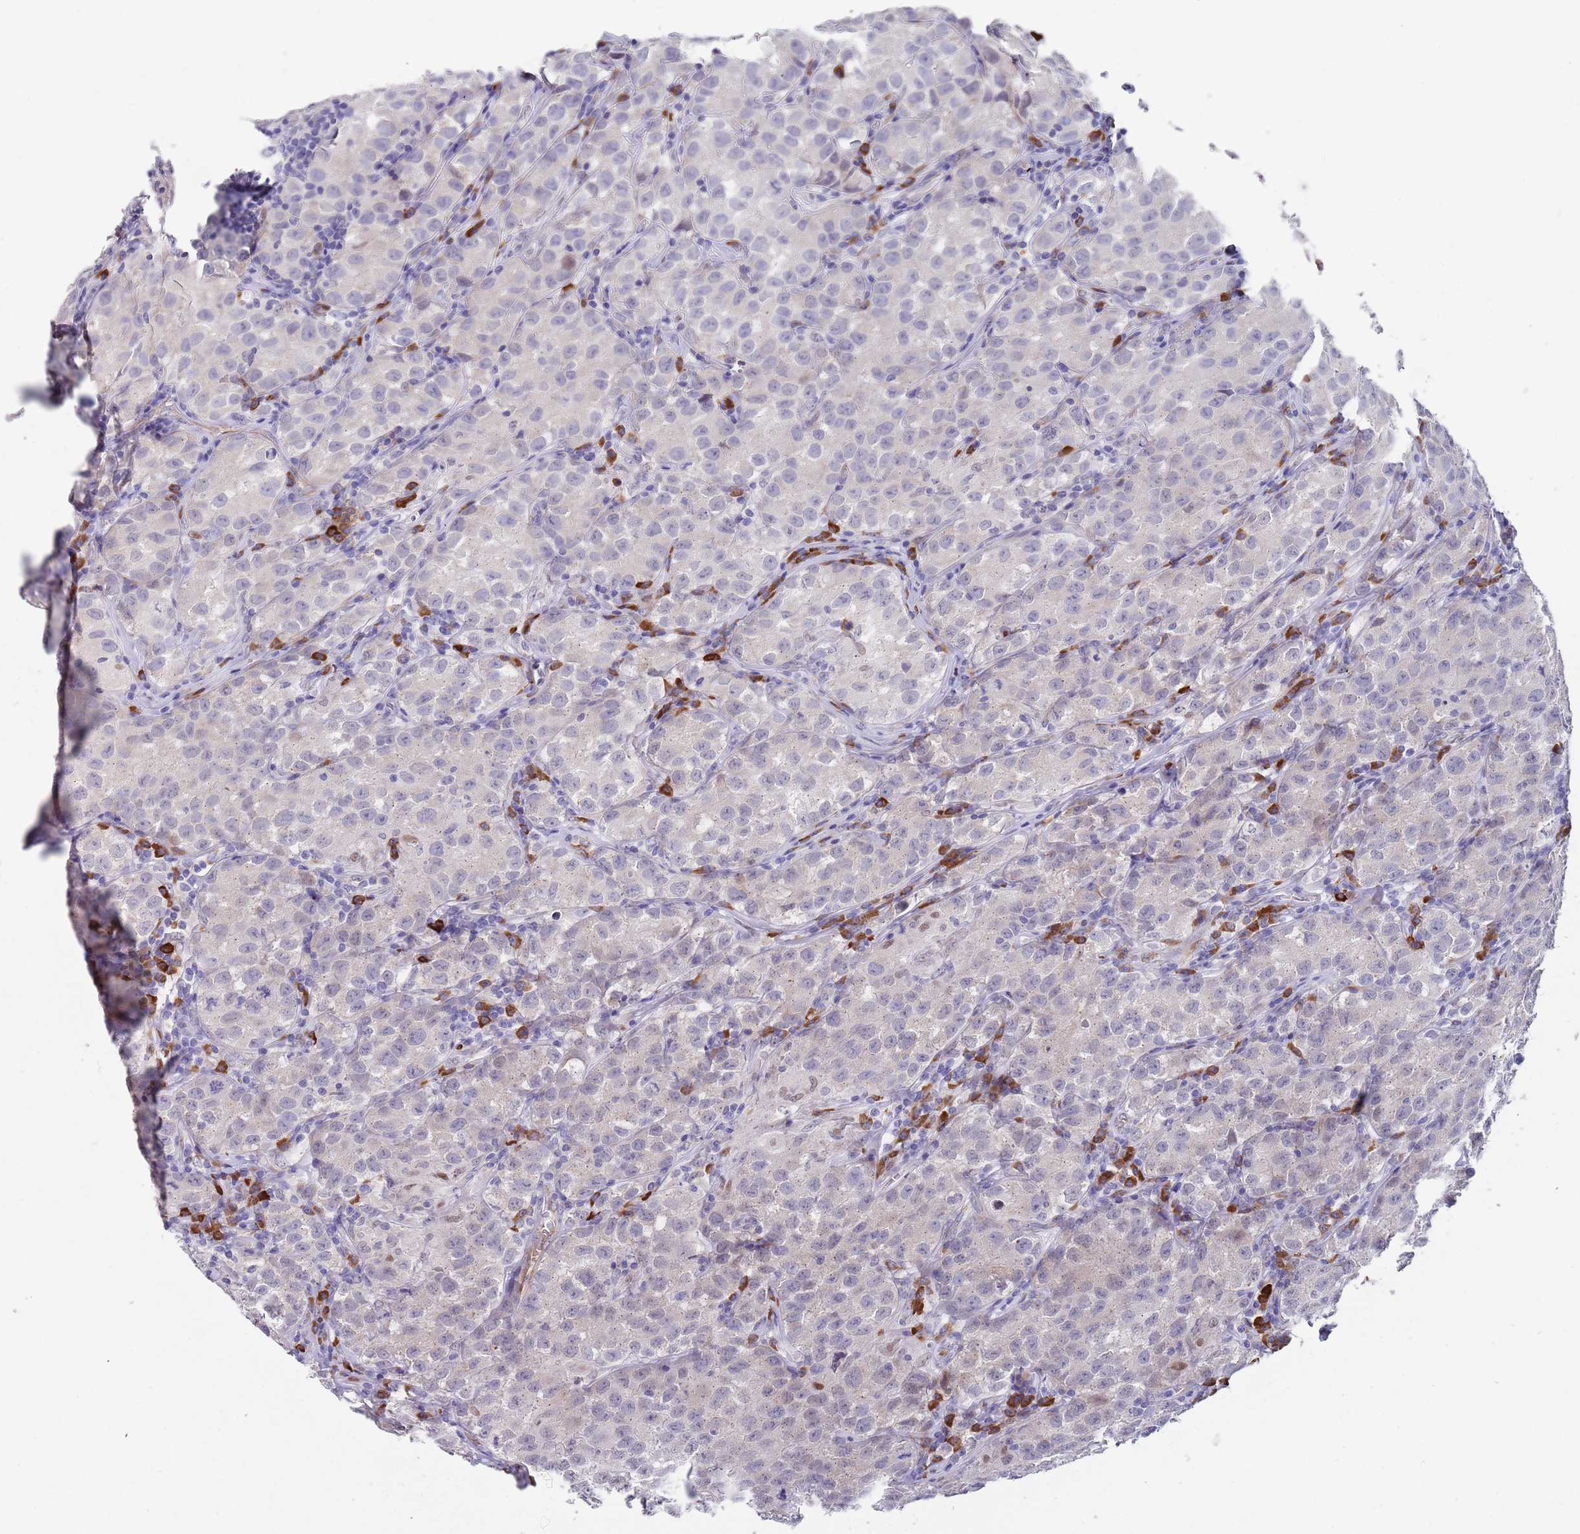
{"staining": {"intensity": "negative", "quantity": "none", "location": "none"}, "tissue": "testis cancer", "cell_type": "Tumor cells", "image_type": "cancer", "snomed": [{"axis": "morphology", "description": "Seminoma, NOS"}, {"axis": "morphology", "description": "Carcinoma, Embryonal, NOS"}, {"axis": "topography", "description": "Testis"}], "caption": "Image shows no significant protein expression in tumor cells of testis cancer.", "gene": "TNRC6C", "patient": {"sex": "male", "age": 43}}